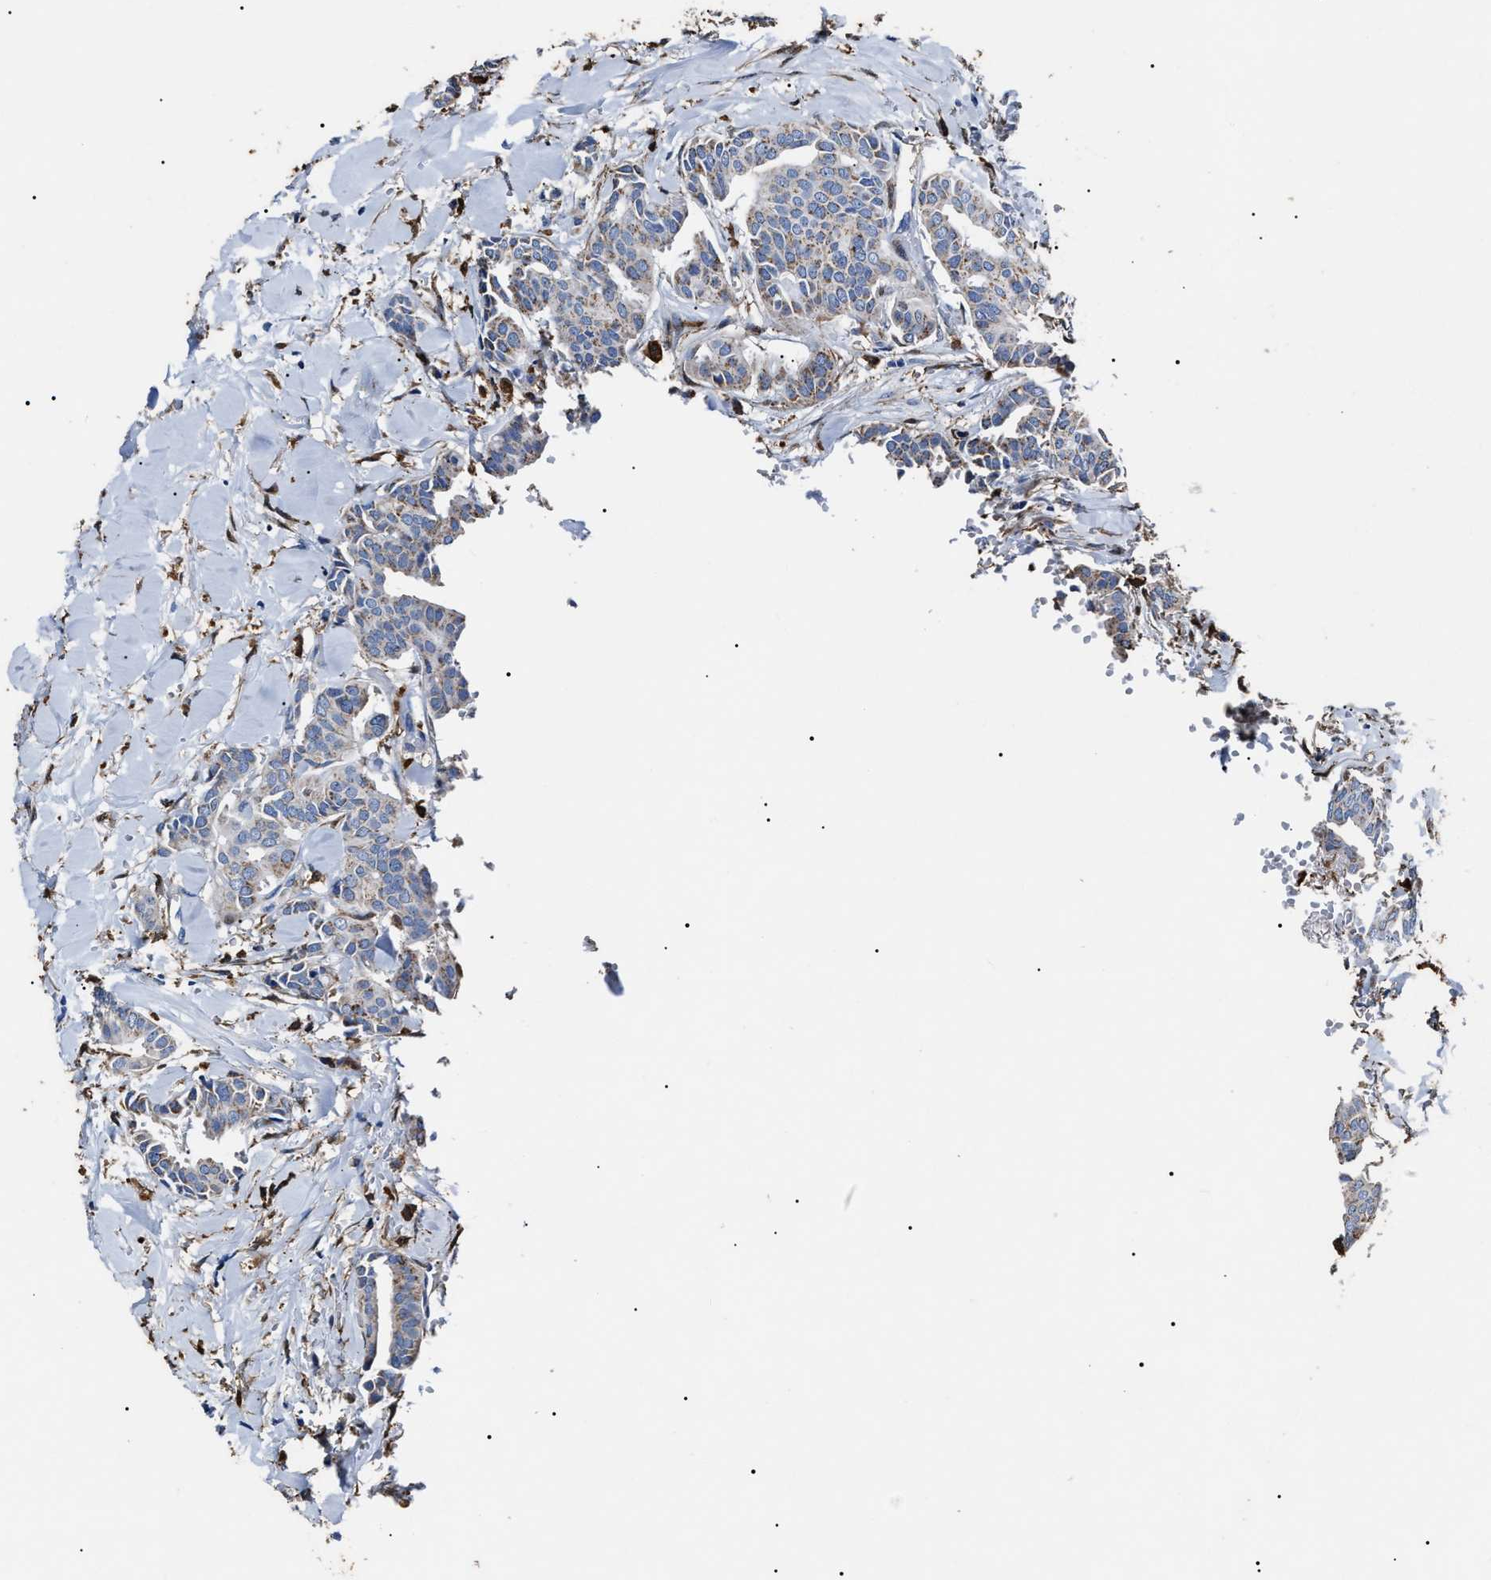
{"staining": {"intensity": "weak", "quantity": "<25%", "location": "cytoplasmic/membranous"}, "tissue": "head and neck cancer", "cell_type": "Tumor cells", "image_type": "cancer", "snomed": [{"axis": "morphology", "description": "Adenocarcinoma, NOS"}, {"axis": "topography", "description": "Salivary gland"}, {"axis": "topography", "description": "Head-Neck"}], "caption": "High magnification brightfield microscopy of adenocarcinoma (head and neck) stained with DAB (3,3'-diaminobenzidine) (brown) and counterstained with hematoxylin (blue): tumor cells show no significant positivity.", "gene": "ALDH1A1", "patient": {"sex": "female", "age": 59}}